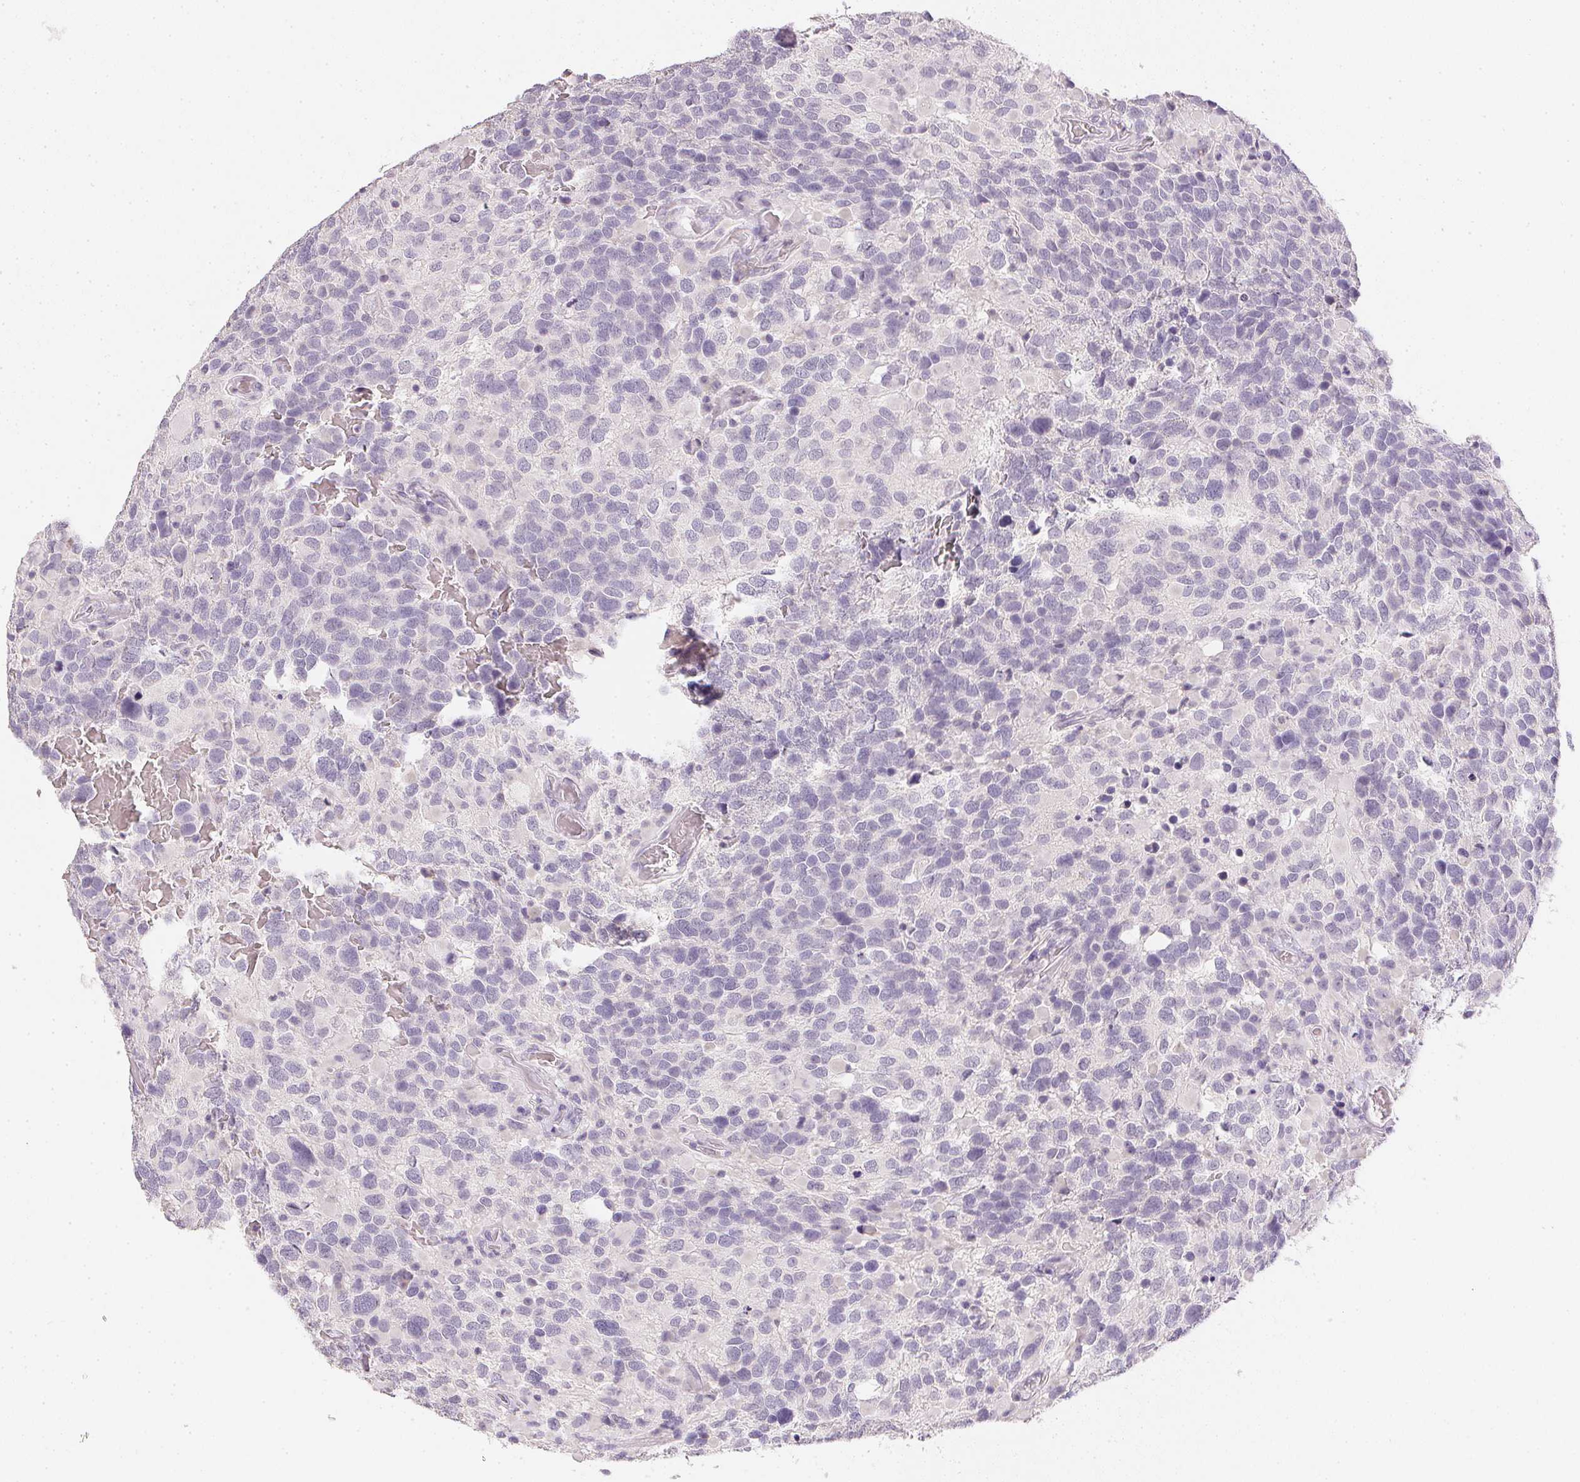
{"staining": {"intensity": "negative", "quantity": "none", "location": "none"}, "tissue": "glioma", "cell_type": "Tumor cells", "image_type": "cancer", "snomed": [{"axis": "morphology", "description": "Glioma, malignant, High grade"}, {"axis": "topography", "description": "Brain"}], "caption": "Human glioma stained for a protein using immunohistochemistry displays no staining in tumor cells.", "gene": "PPY", "patient": {"sex": "female", "age": 40}}